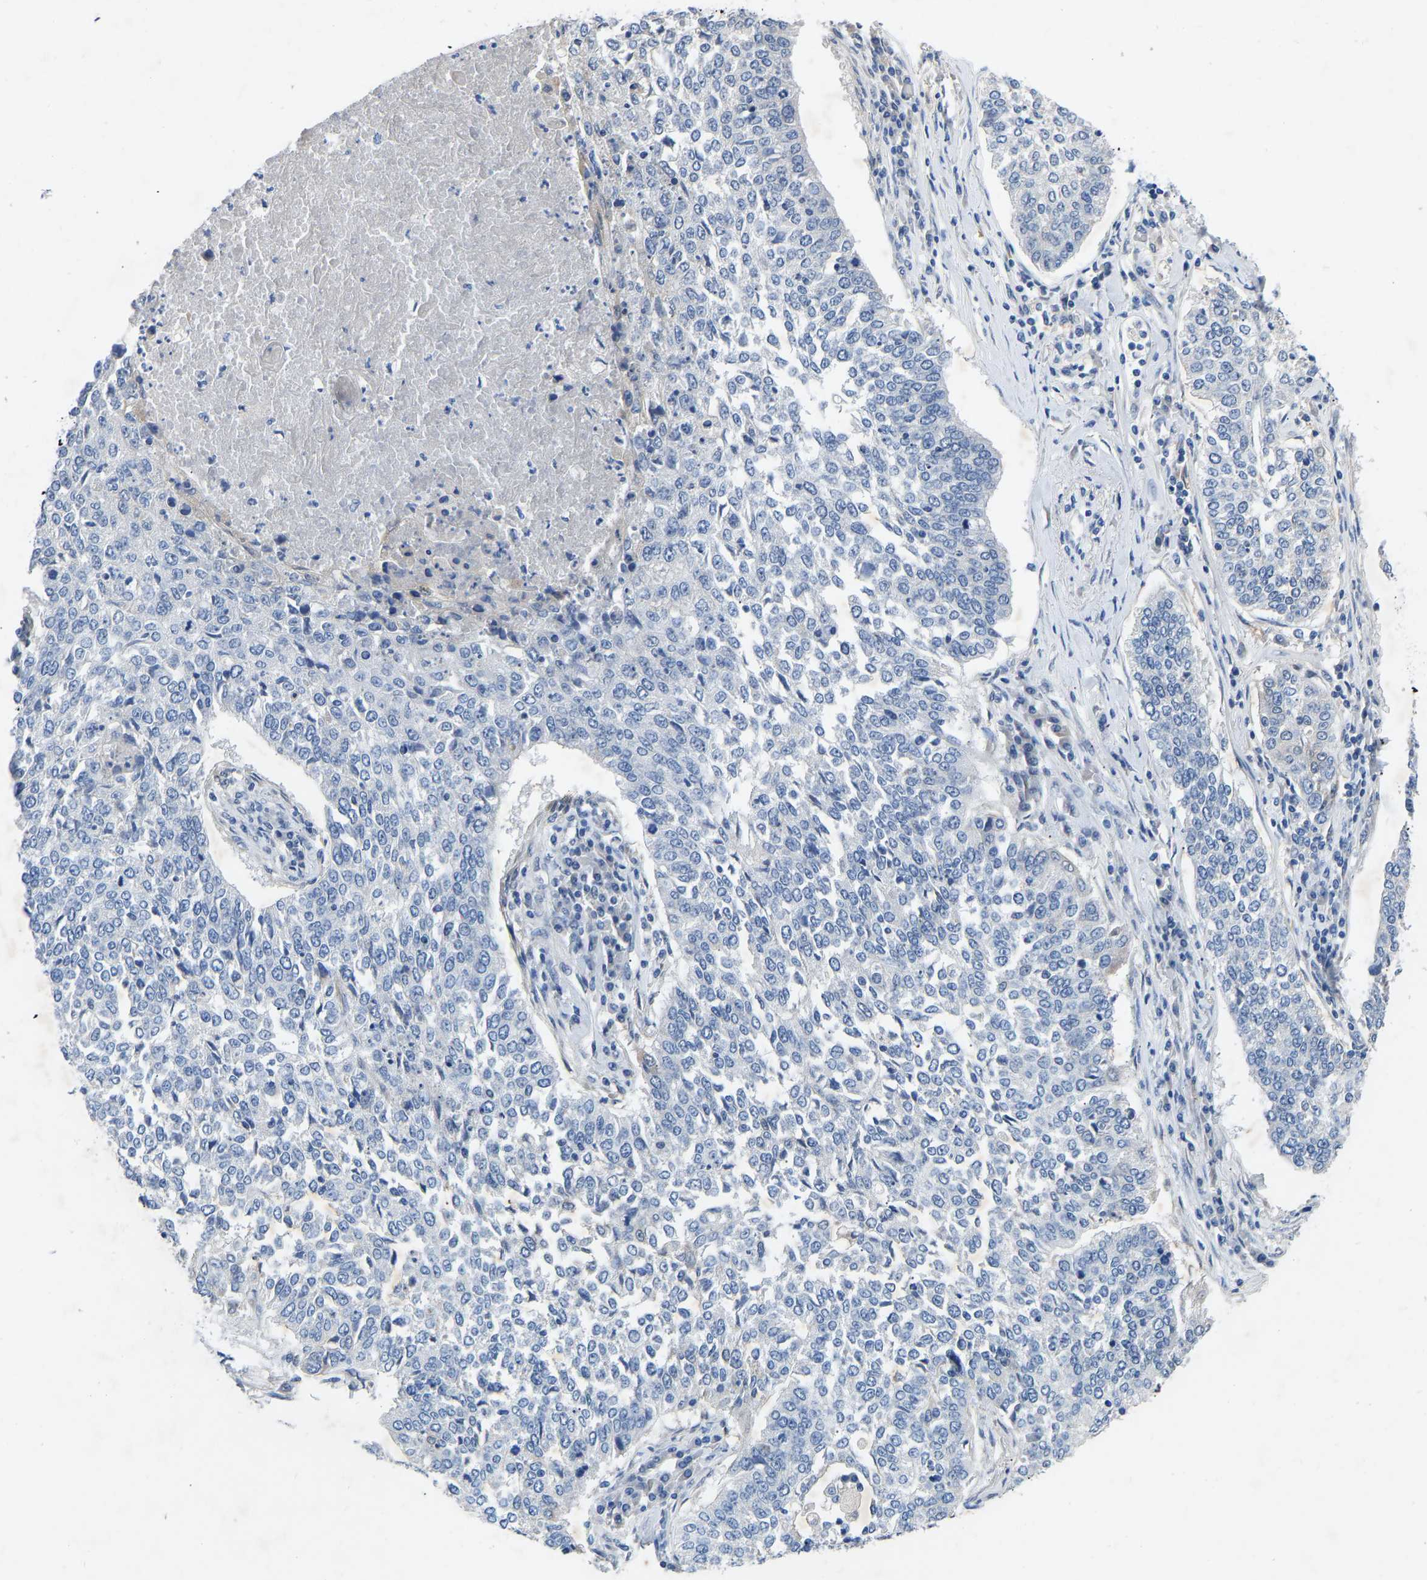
{"staining": {"intensity": "negative", "quantity": "none", "location": "none"}, "tissue": "lung cancer", "cell_type": "Tumor cells", "image_type": "cancer", "snomed": [{"axis": "morphology", "description": "Normal tissue, NOS"}, {"axis": "morphology", "description": "Squamous cell carcinoma, NOS"}, {"axis": "topography", "description": "Cartilage tissue"}, {"axis": "topography", "description": "Bronchus"}, {"axis": "topography", "description": "Lung"}], "caption": "There is no significant expression in tumor cells of lung cancer.", "gene": "RBP1", "patient": {"sex": "female", "age": 49}}